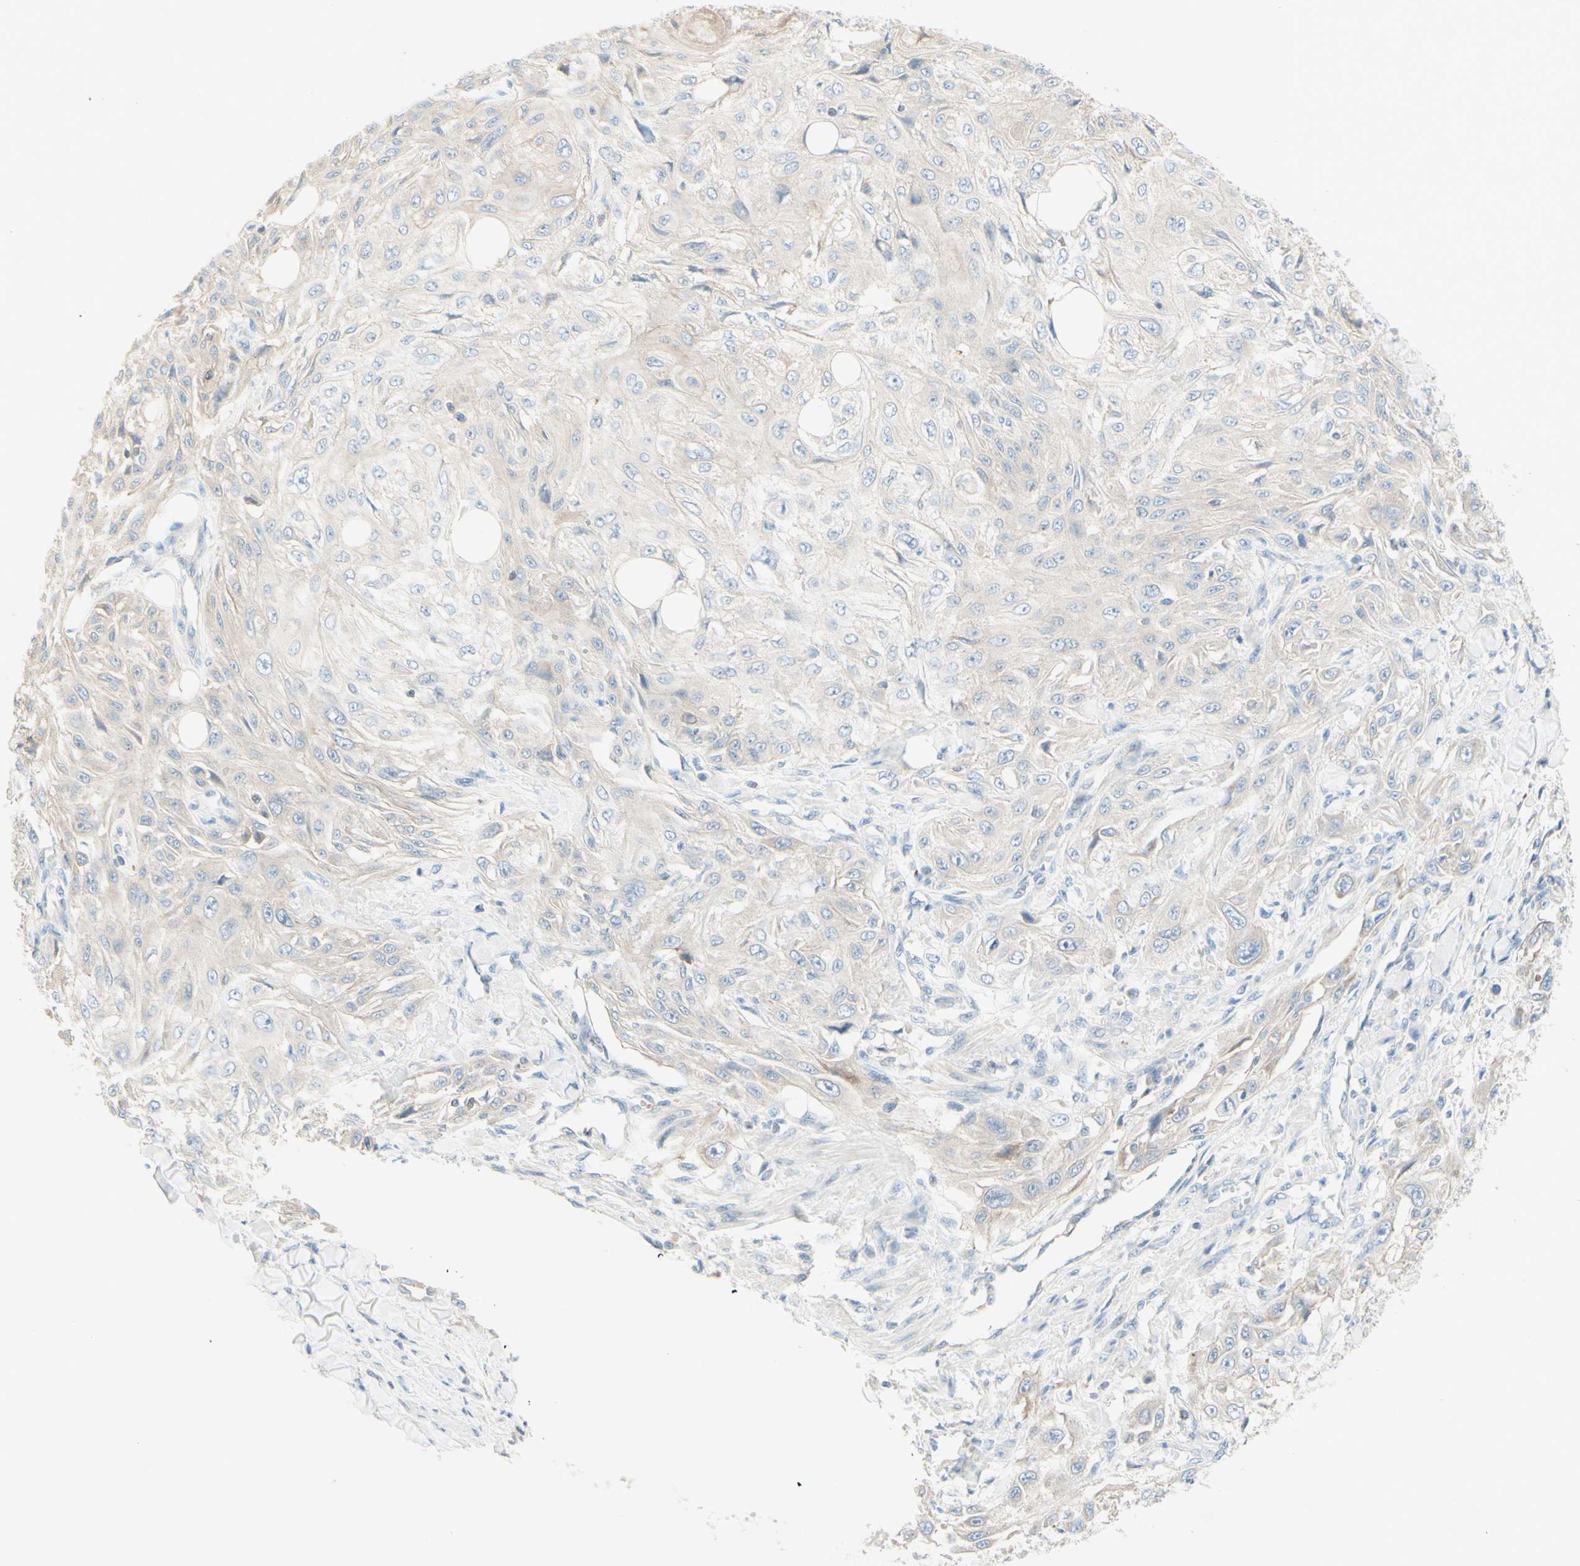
{"staining": {"intensity": "weak", "quantity": "<25%", "location": "cytoplasmic/membranous"}, "tissue": "skin cancer", "cell_type": "Tumor cells", "image_type": "cancer", "snomed": [{"axis": "morphology", "description": "Squamous cell carcinoma, NOS"}, {"axis": "topography", "description": "Skin"}], "caption": "This is a photomicrograph of immunohistochemistry (IHC) staining of skin cancer (squamous cell carcinoma), which shows no positivity in tumor cells. The staining is performed using DAB (3,3'-diaminobenzidine) brown chromogen with nuclei counter-stained in using hematoxylin.", "gene": "MTM1", "patient": {"sex": "male", "age": 75}}